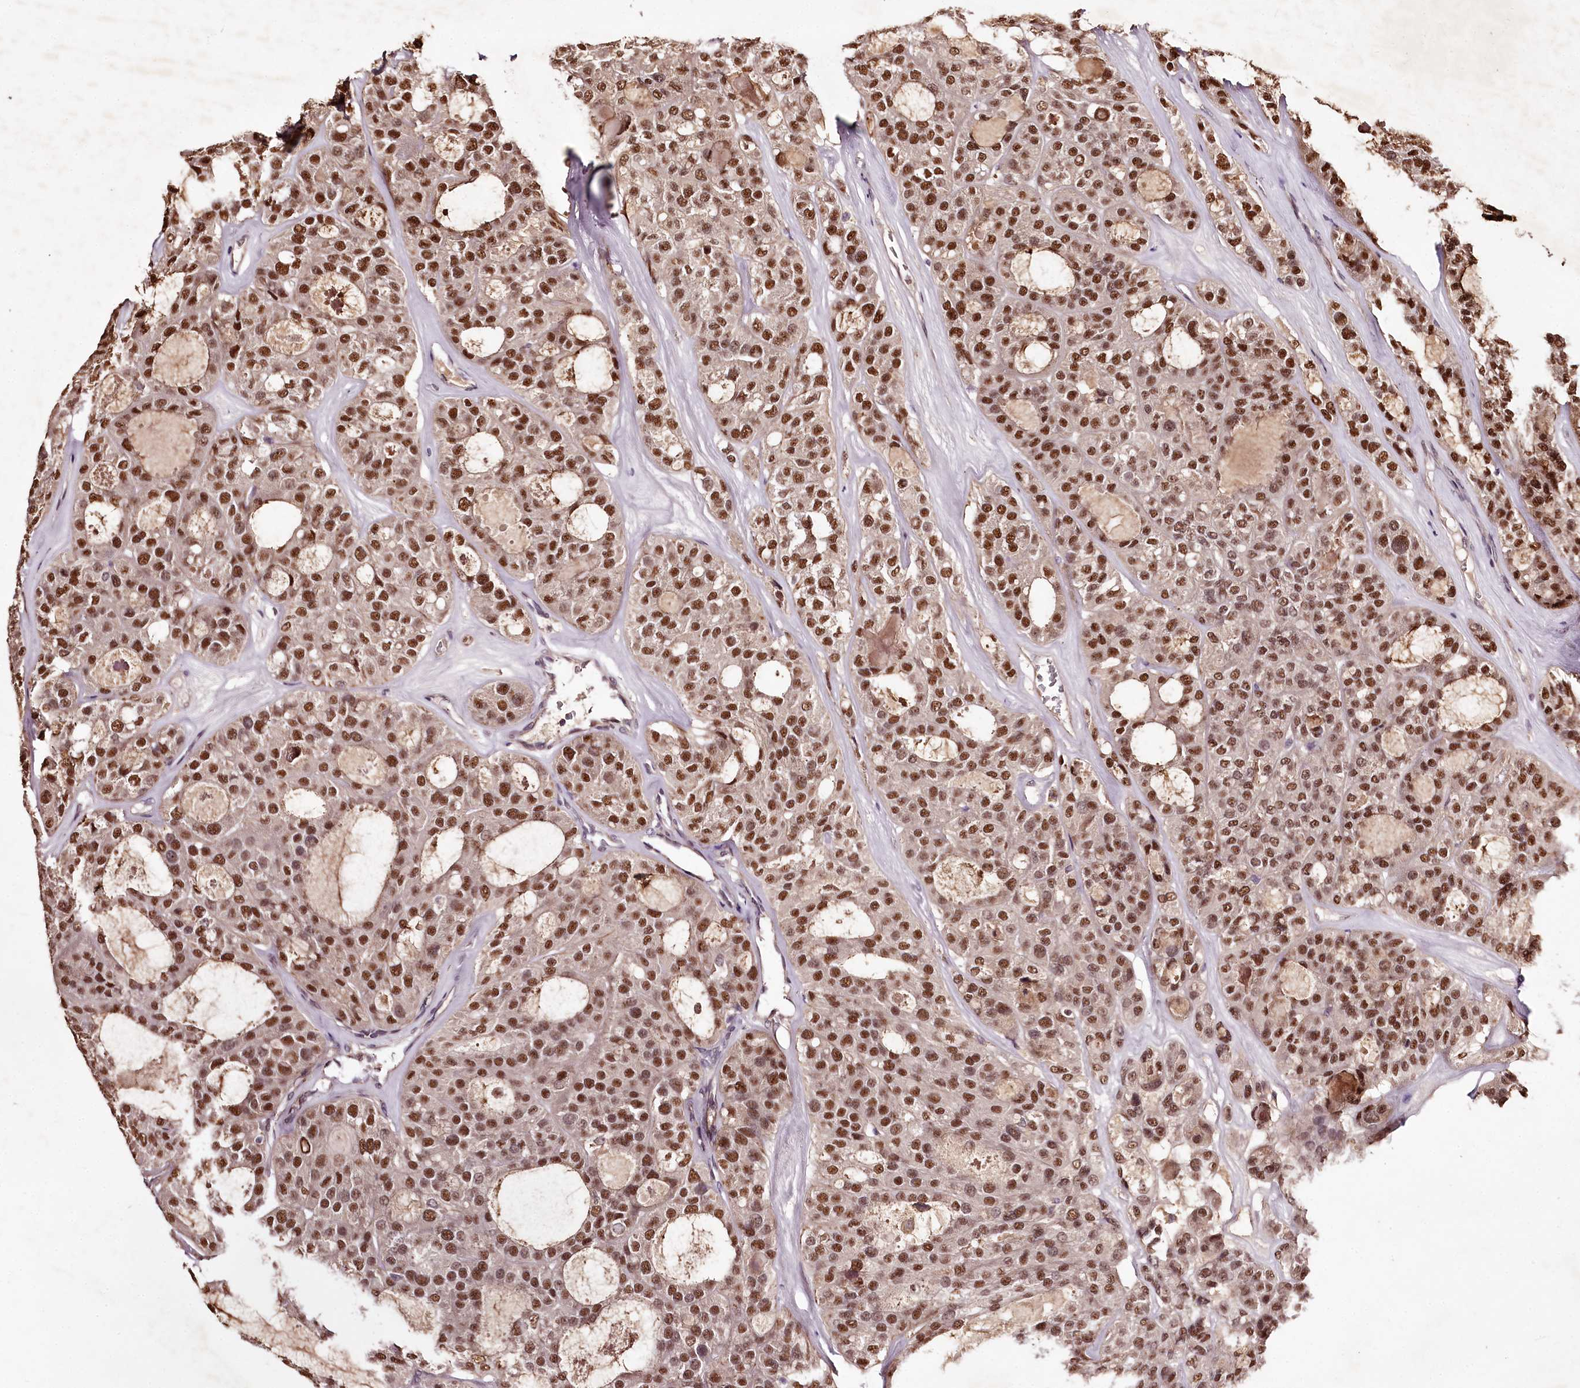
{"staining": {"intensity": "strong", "quantity": ">75%", "location": "nuclear"}, "tissue": "thyroid cancer", "cell_type": "Tumor cells", "image_type": "cancer", "snomed": [{"axis": "morphology", "description": "Follicular adenoma carcinoma, NOS"}, {"axis": "topography", "description": "Thyroid gland"}], "caption": "DAB immunohistochemical staining of thyroid cancer demonstrates strong nuclear protein expression in about >75% of tumor cells. Ihc stains the protein in brown and the nuclei are stained blue.", "gene": "MAML3", "patient": {"sex": "male", "age": 75}}